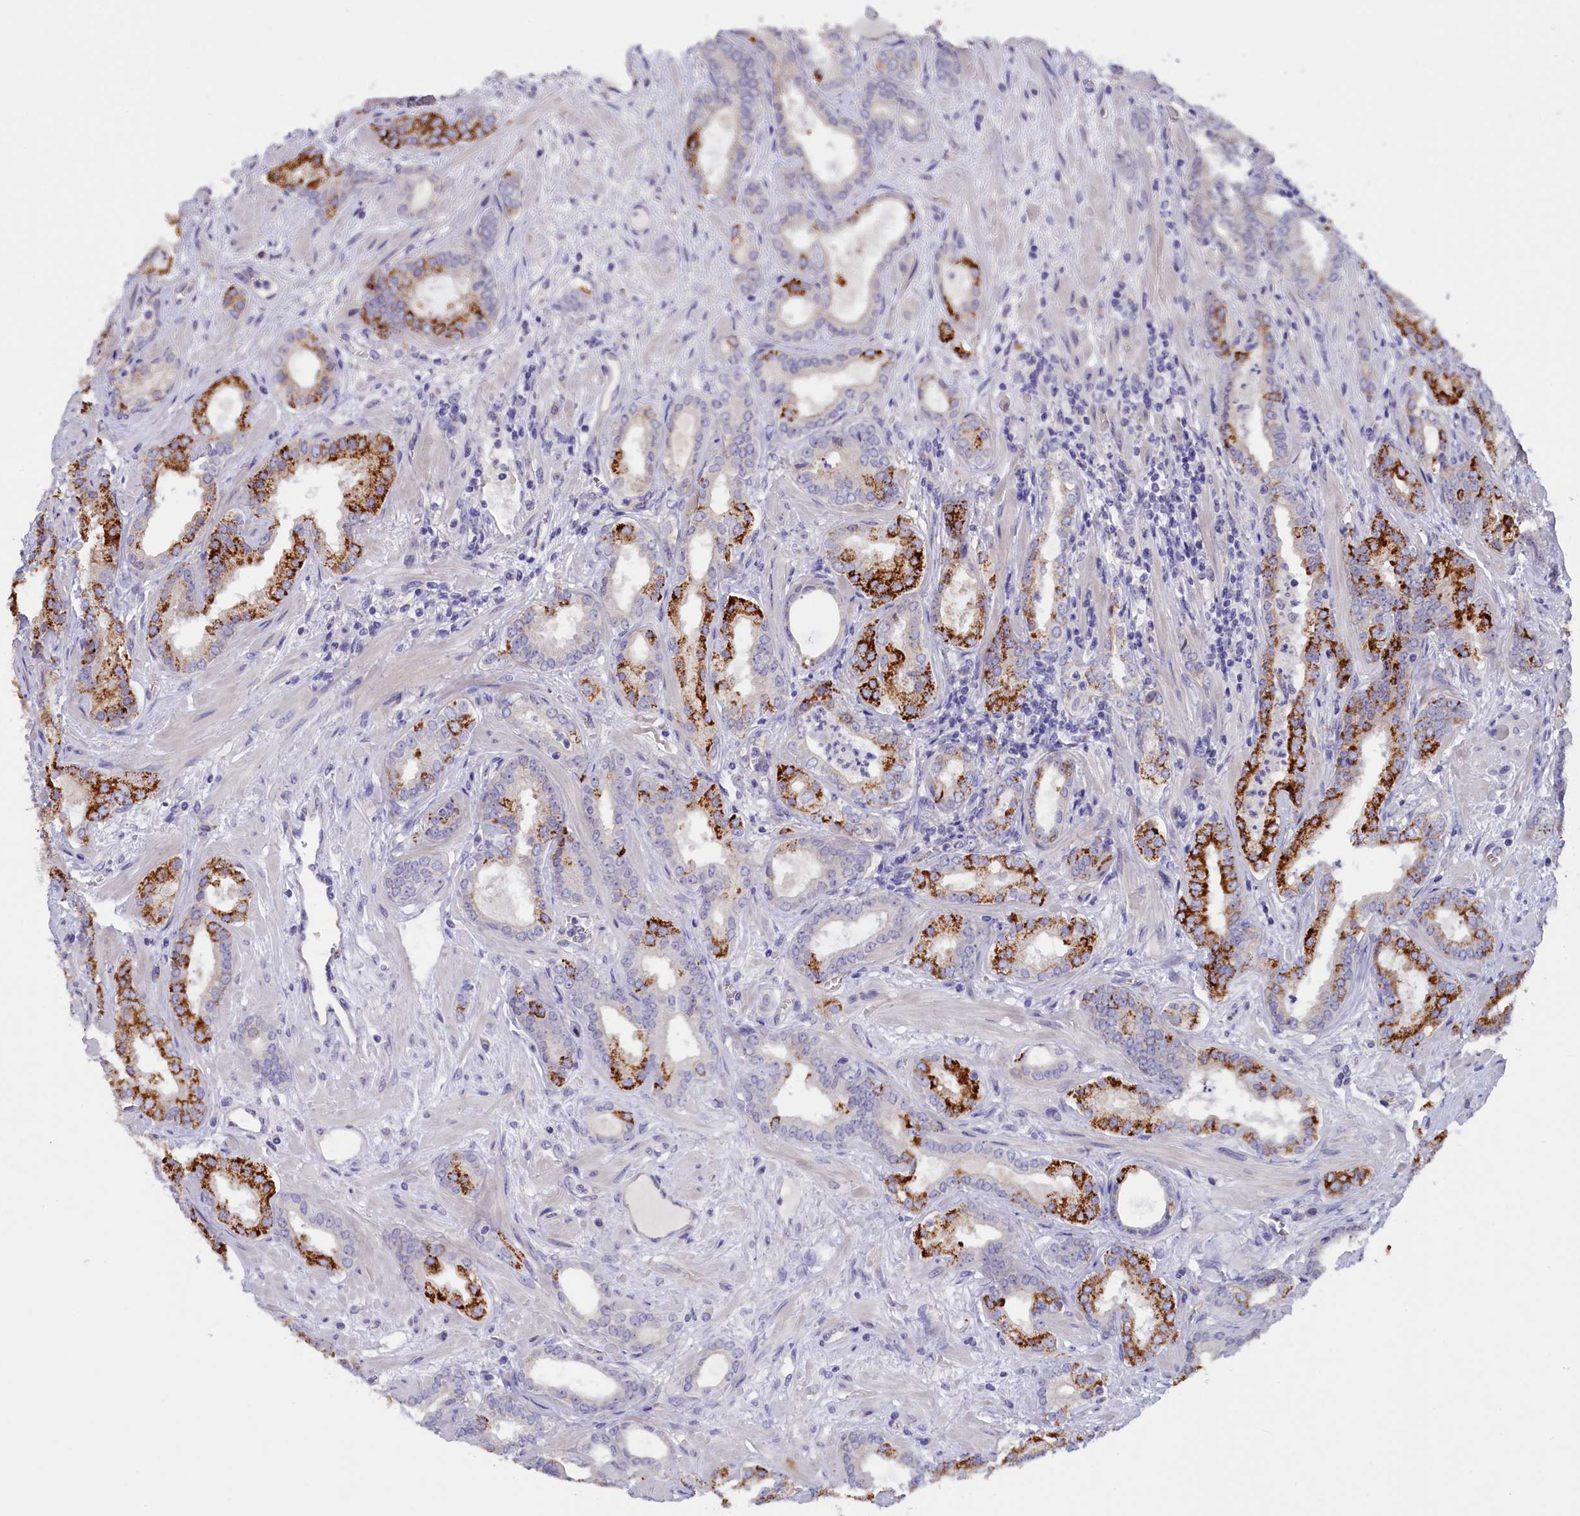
{"staining": {"intensity": "moderate", "quantity": "25%-75%", "location": "cytoplasmic/membranous"}, "tissue": "prostate cancer", "cell_type": "Tumor cells", "image_type": "cancer", "snomed": [{"axis": "morphology", "description": "Adenocarcinoma, High grade"}, {"axis": "topography", "description": "Prostate"}], "caption": "Tumor cells display medium levels of moderate cytoplasmic/membranous positivity in about 25%-75% of cells in human high-grade adenocarcinoma (prostate). (DAB IHC with brightfield microscopy, high magnification).", "gene": "ZSWIM4", "patient": {"sex": "male", "age": 64}}